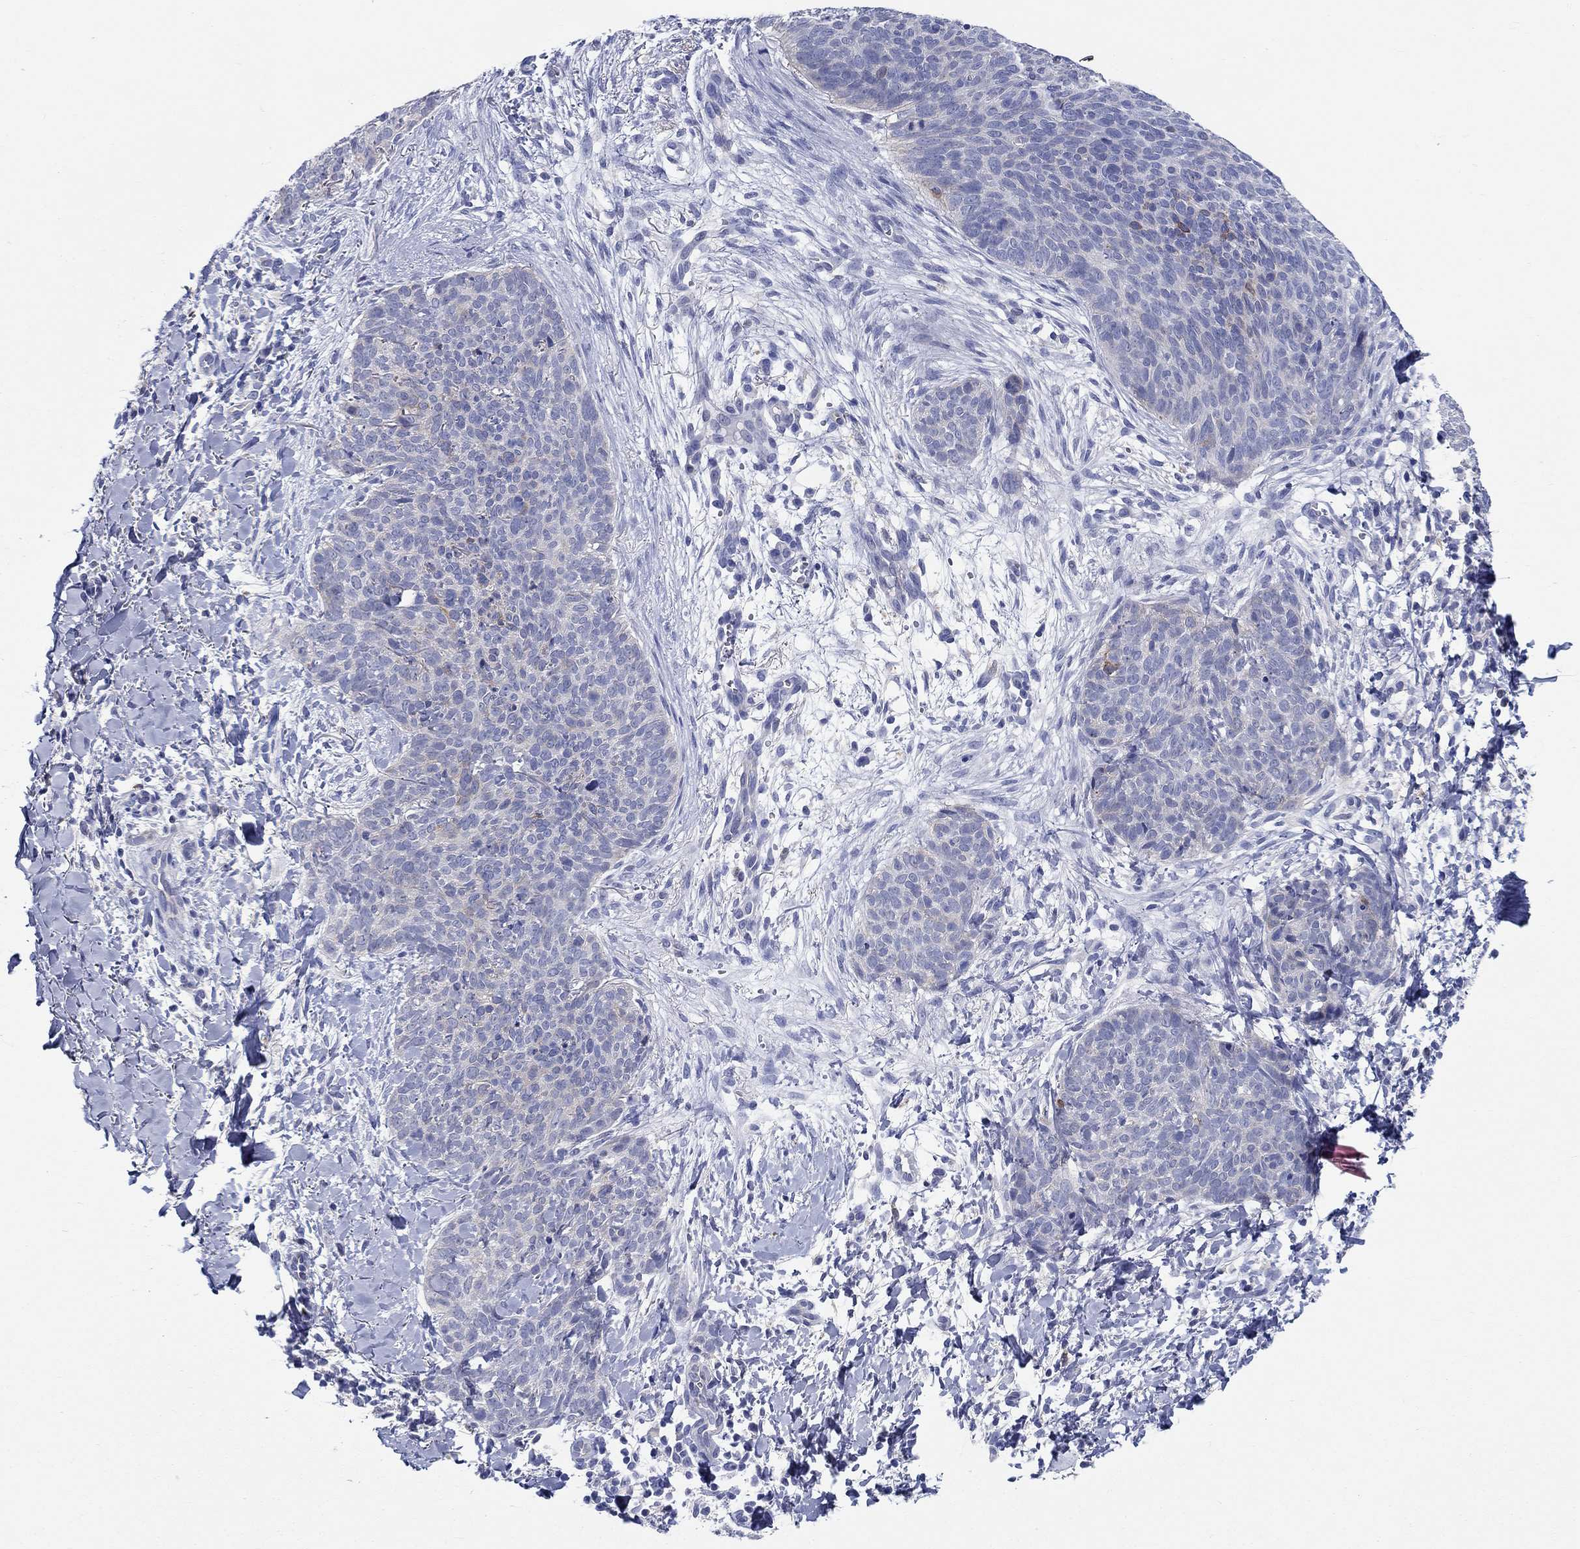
{"staining": {"intensity": "strong", "quantity": "<25%", "location": "cytoplasmic/membranous"}, "tissue": "skin cancer", "cell_type": "Tumor cells", "image_type": "cancer", "snomed": [{"axis": "morphology", "description": "Basal cell carcinoma"}, {"axis": "topography", "description": "Skin"}], "caption": "Immunohistochemistry photomicrograph of neoplastic tissue: human skin cancer (basal cell carcinoma) stained using immunohistochemistry (IHC) shows medium levels of strong protein expression localized specifically in the cytoplasmic/membranous of tumor cells, appearing as a cytoplasmic/membranous brown color.", "gene": "RAP1GAP", "patient": {"sex": "male", "age": 64}}